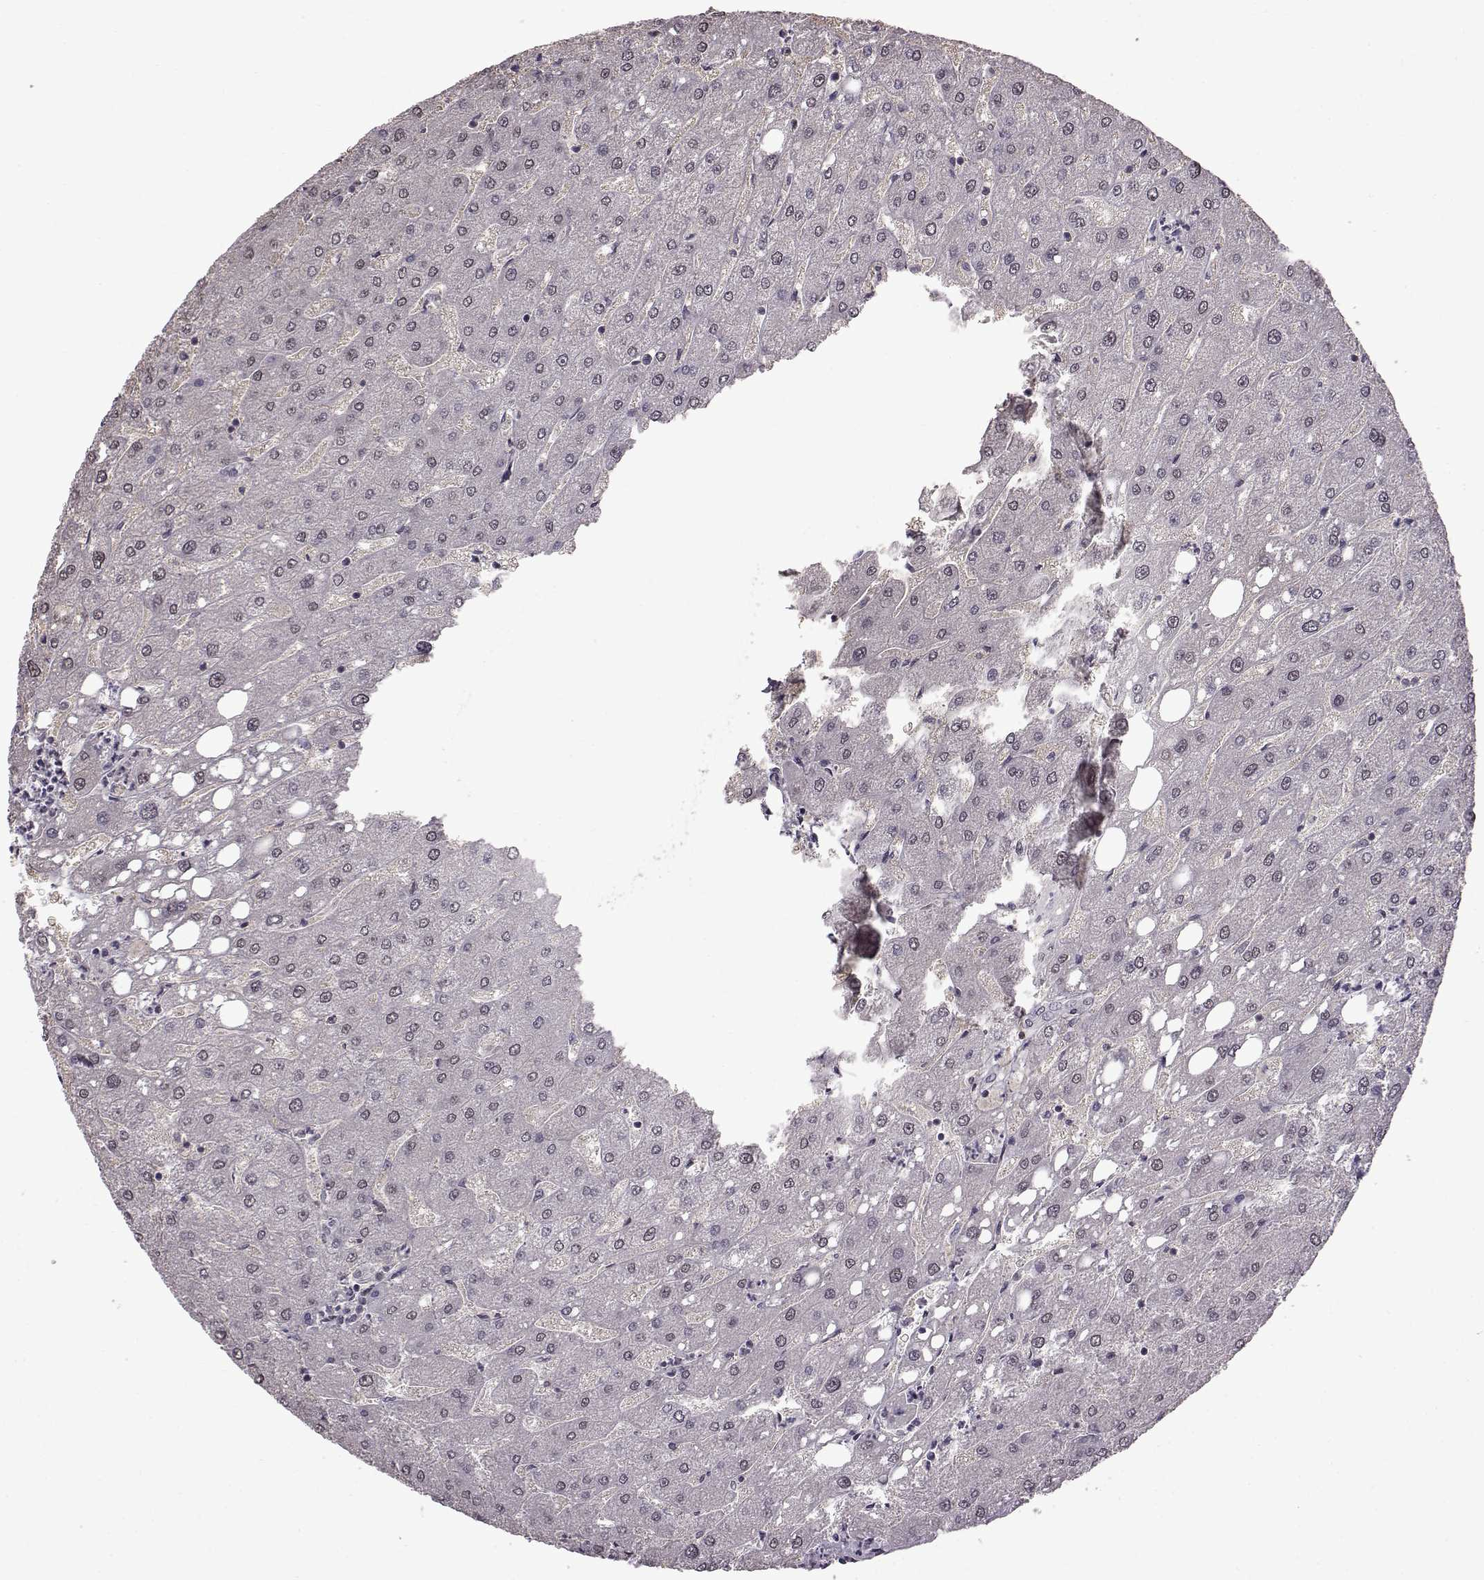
{"staining": {"intensity": "negative", "quantity": "none", "location": "none"}, "tissue": "liver", "cell_type": "Cholangiocytes", "image_type": "normal", "snomed": [{"axis": "morphology", "description": "Normal tissue, NOS"}, {"axis": "topography", "description": "Liver"}], "caption": "There is no significant expression in cholangiocytes of liver. The staining was performed using DAB to visualize the protein expression in brown, while the nuclei were stained in blue with hematoxylin (Magnification: 20x).", "gene": "SYNPO2", "patient": {"sex": "male", "age": 67}}